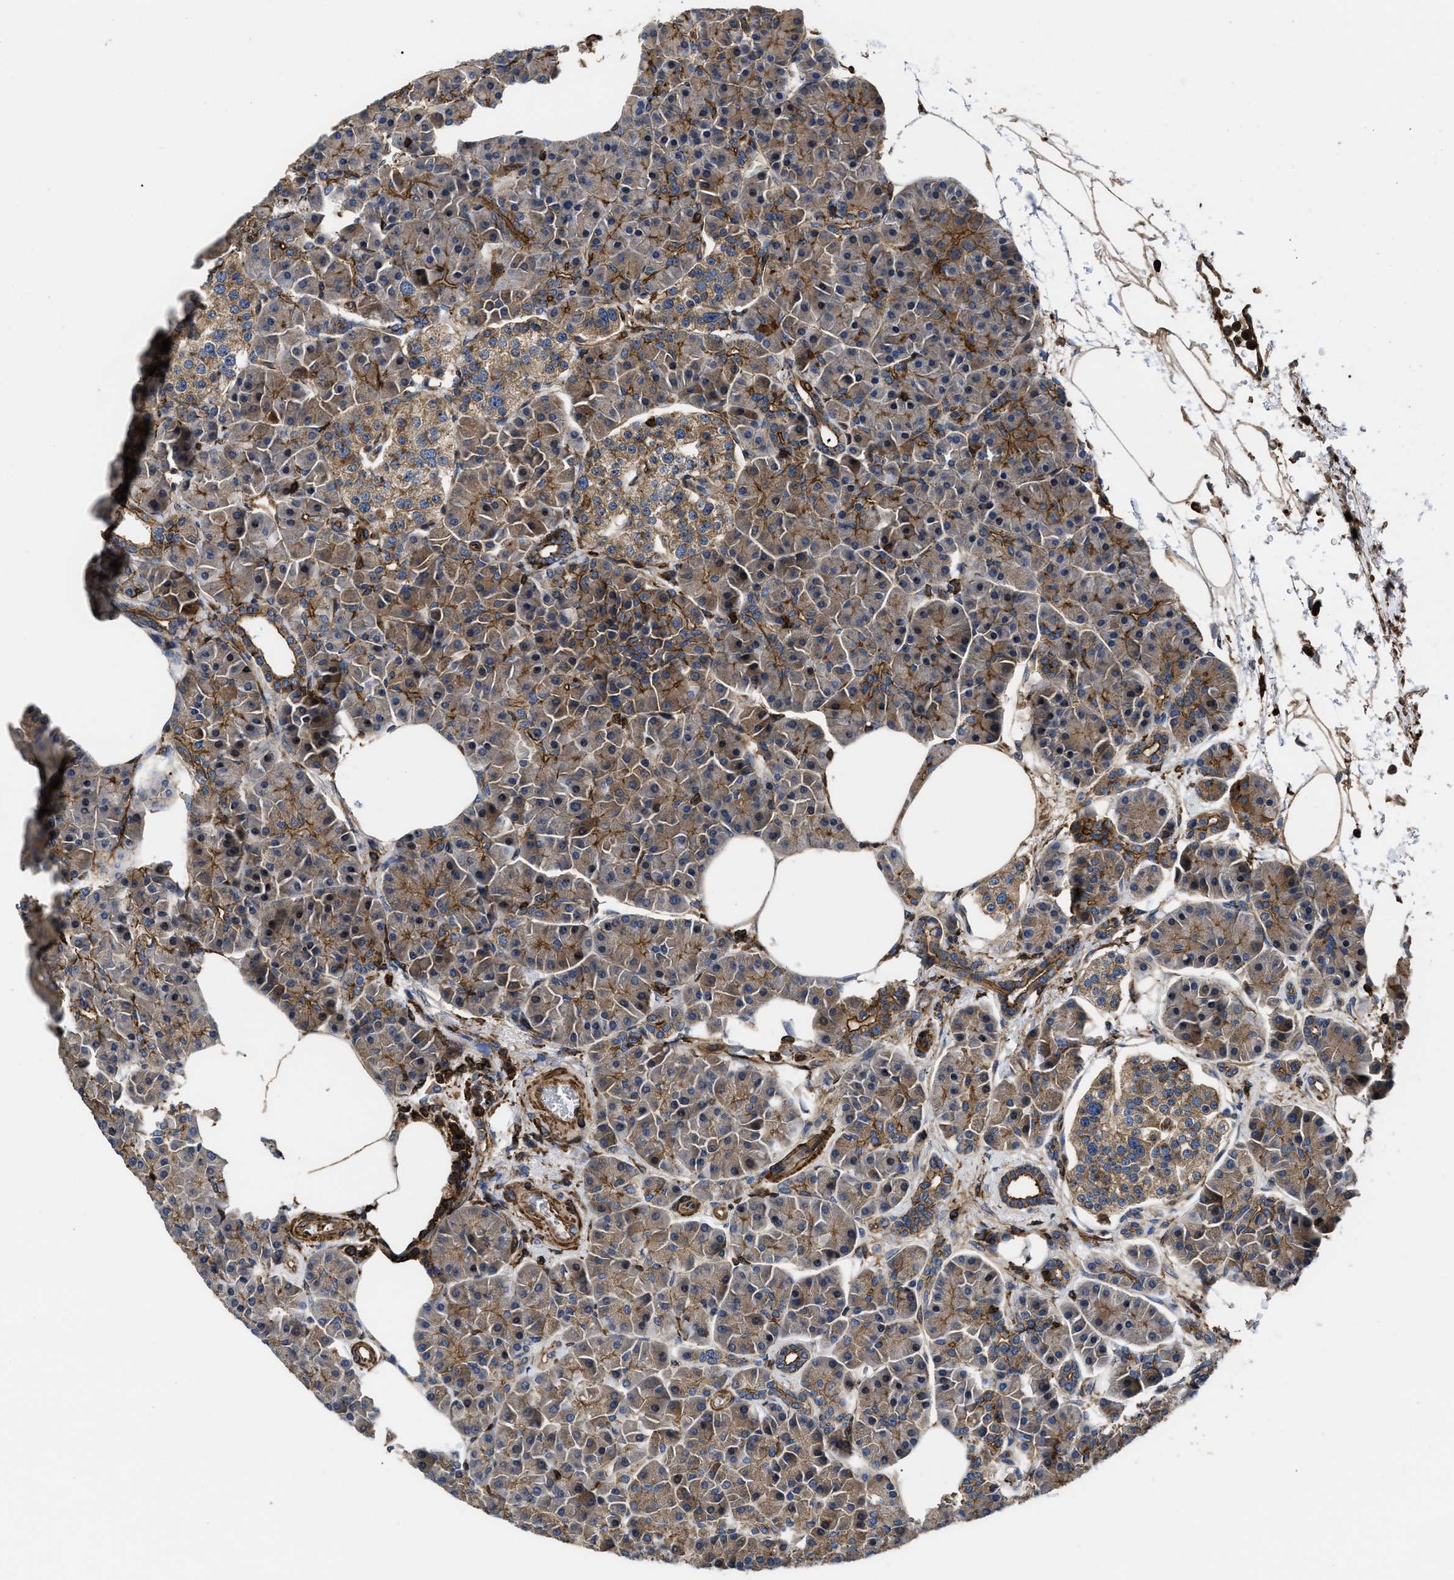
{"staining": {"intensity": "moderate", "quantity": ">75%", "location": "cytoplasmic/membranous"}, "tissue": "pancreas", "cell_type": "Exocrine glandular cells", "image_type": "normal", "snomed": [{"axis": "morphology", "description": "Normal tissue, NOS"}, {"axis": "topography", "description": "Pancreas"}], "caption": "IHC image of normal pancreas: pancreas stained using IHC demonstrates medium levels of moderate protein expression localized specifically in the cytoplasmic/membranous of exocrine glandular cells, appearing as a cytoplasmic/membranous brown color.", "gene": "SCUBE2", "patient": {"sex": "female", "age": 70}}